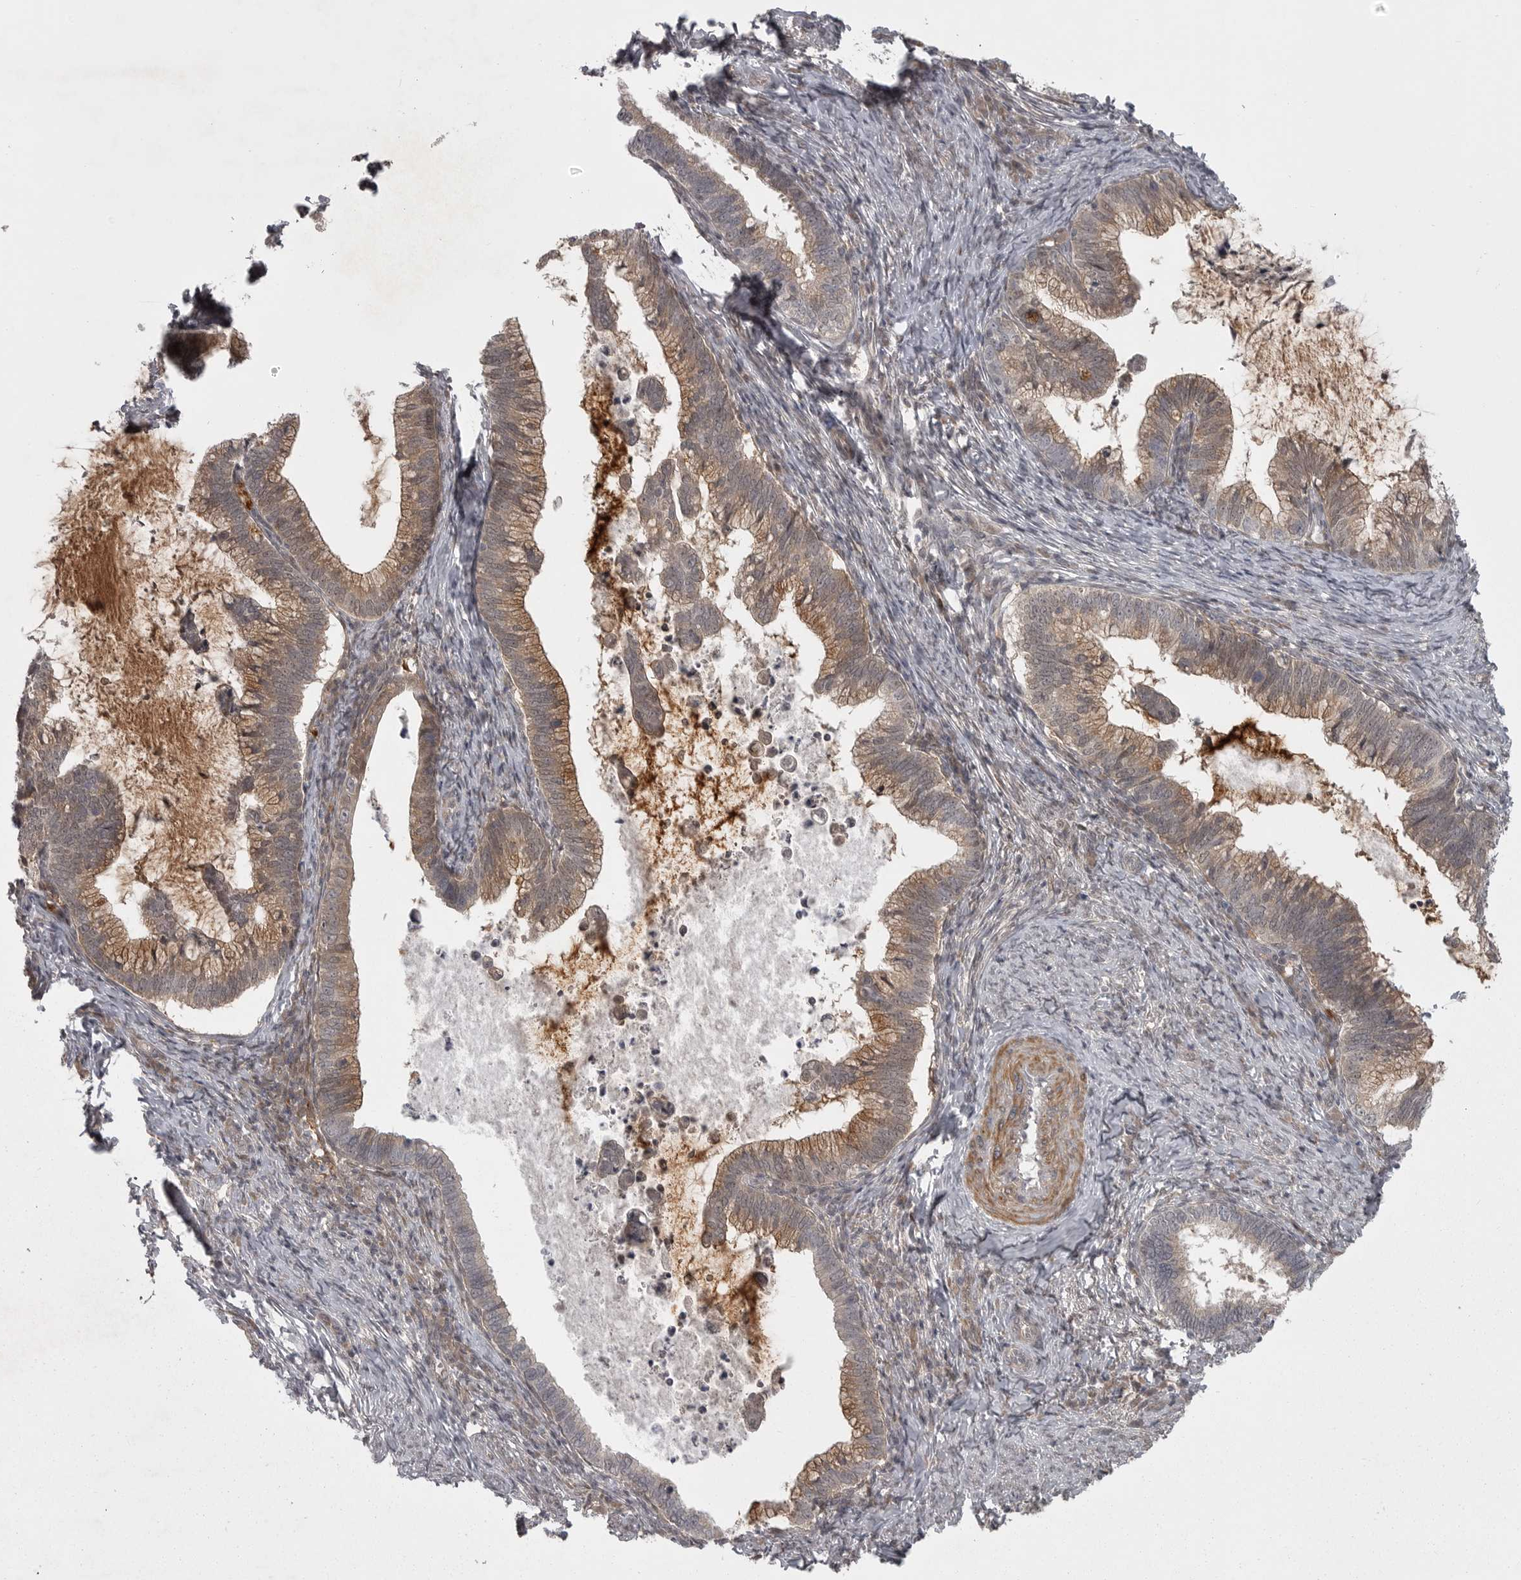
{"staining": {"intensity": "moderate", "quantity": ">75%", "location": "cytoplasmic/membranous"}, "tissue": "cervical cancer", "cell_type": "Tumor cells", "image_type": "cancer", "snomed": [{"axis": "morphology", "description": "Adenocarcinoma, NOS"}, {"axis": "topography", "description": "Cervix"}], "caption": "Moderate cytoplasmic/membranous expression is appreciated in about >75% of tumor cells in cervical adenocarcinoma.", "gene": "PPP1R9A", "patient": {"sex": "female", "age": 36}}